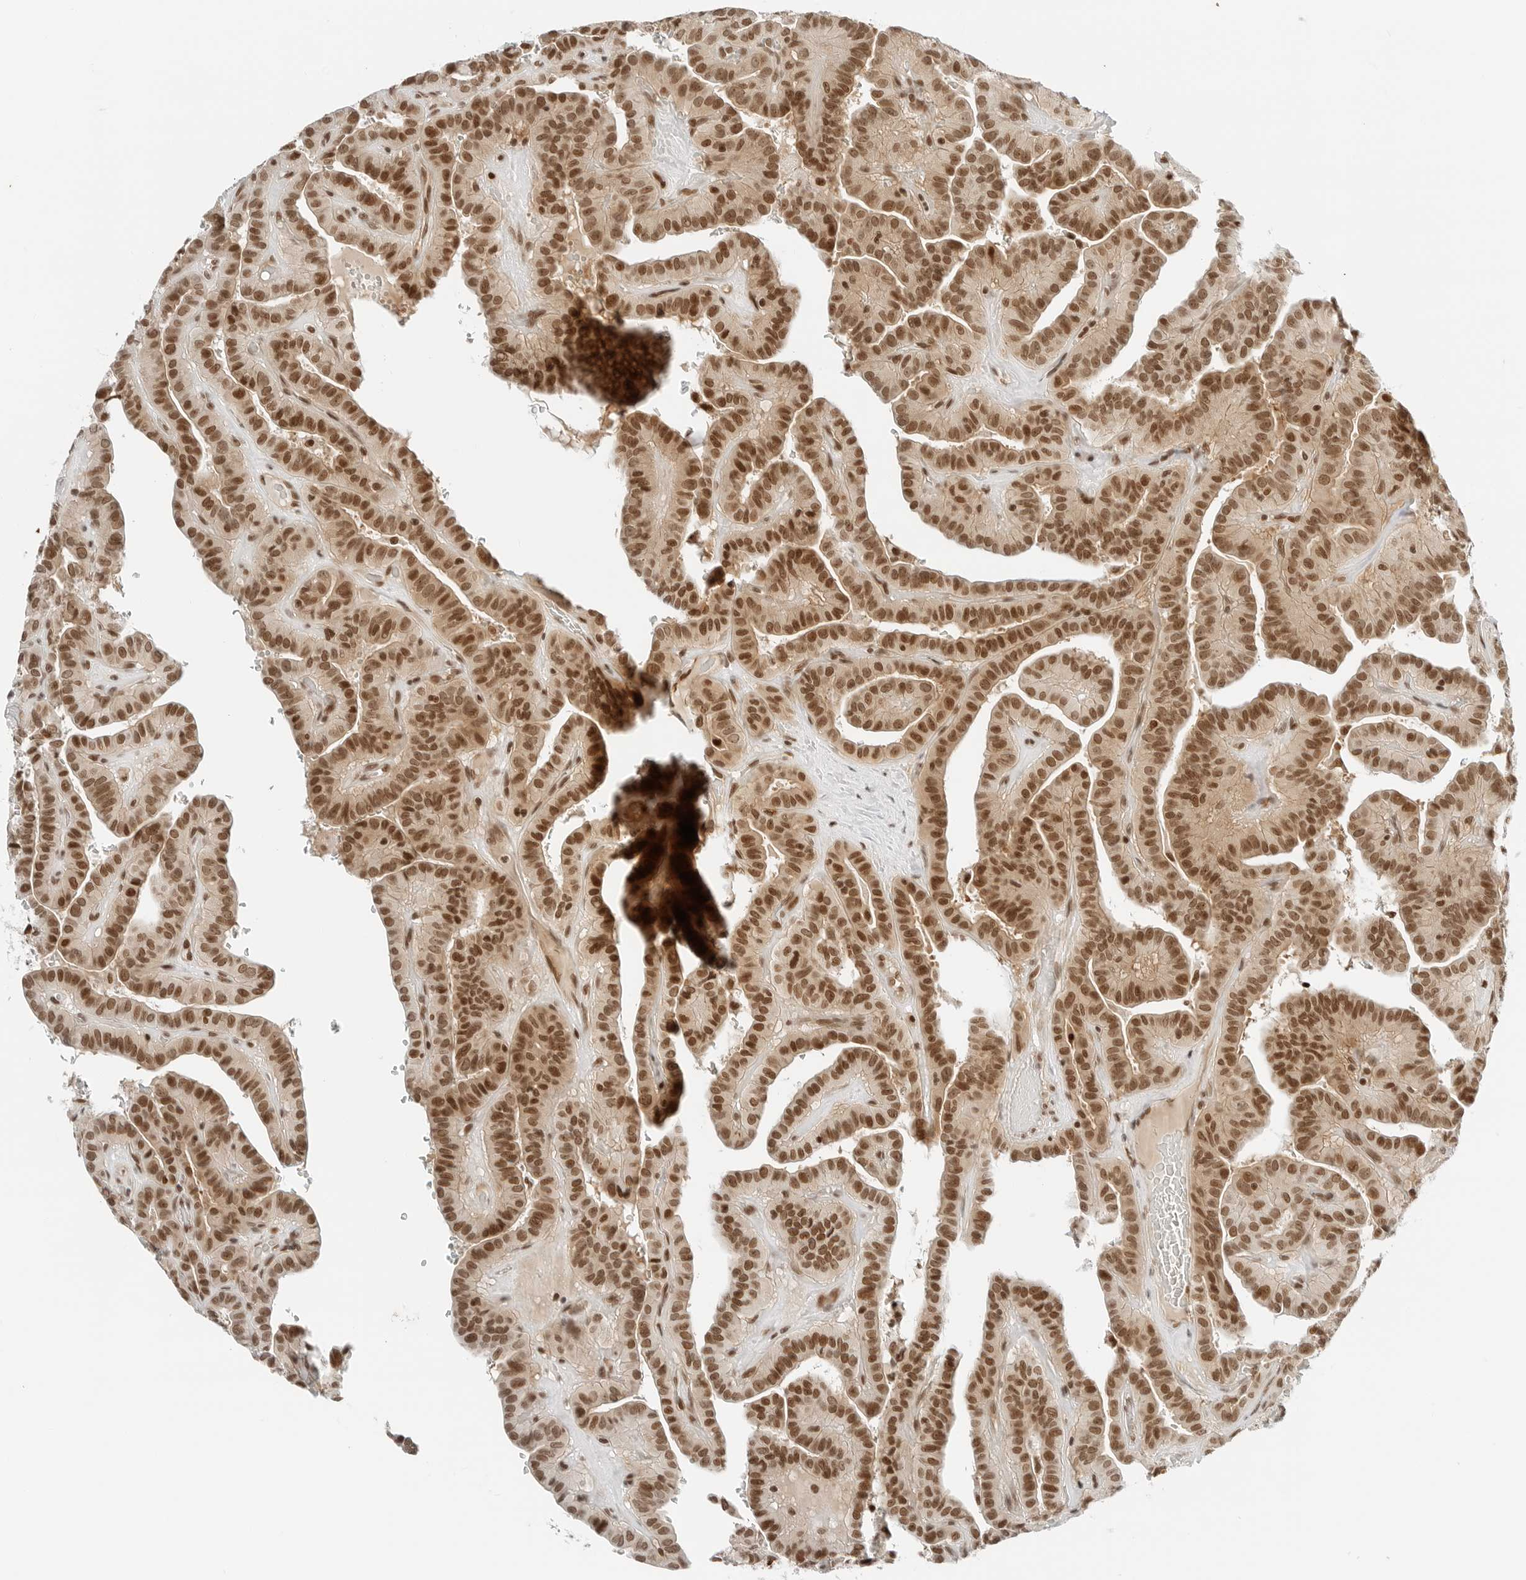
{"staining": {"intensity": "strong", "quantity": ">75%", "location": "nuclear"}, "tissue": "thyroid cancer", "cell_type": "Tumor cells", "image_type": "cancer", "snomed": [{"axis": "morphology", "description": "Papillary adenocarcinoma, NOS"}, {"axis": "topography", "description": "Thyroid gland"}], "caption": "Thyroid cancer (papillary adenocarcinoma) was stained to show a protein in brown. There is high levels of strong nuclear positivity in about >75% of tumor cells.", "gene": "CRTC2", "patient": {"sex": "male", "age": 77}}